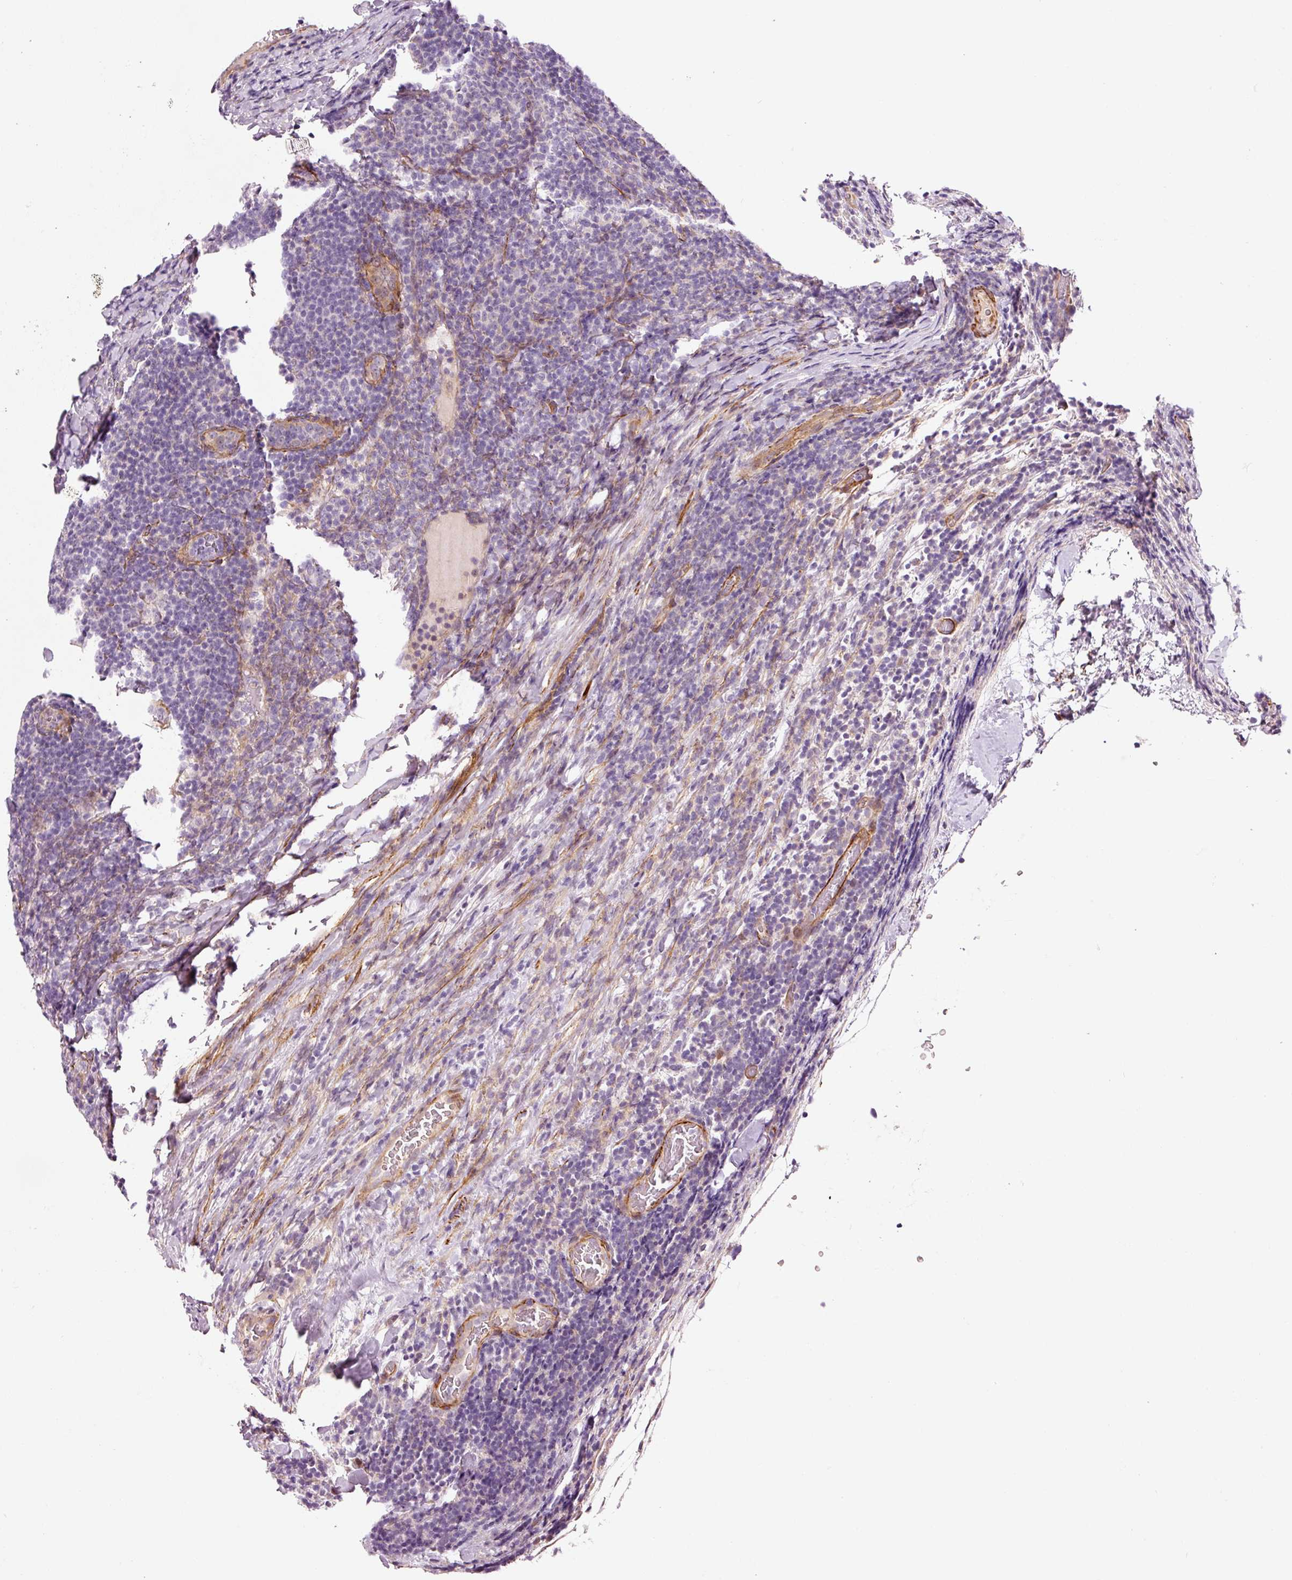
{"staining": {"intensity": "negative", "quantity": "none", "location": "none"}, "tissue": "lymphoma", "cell_type": "Tumor cells", "image_type": "cancer", "snomed": [{"axis": "morphology", "description": "Malignant lymphoma, non-Hodgkin's type, Low grade"}, {"axis": "topography", "description": "Lymph node"}], "caption": "Malignant lymphoma, non-Hodgkin's type (low-grade) was stained to show a protein in brown. There is no significant expression in tumor cells.", "gene": "ANKRD20A1", "patient": {"sex": "male", "age": 66}}